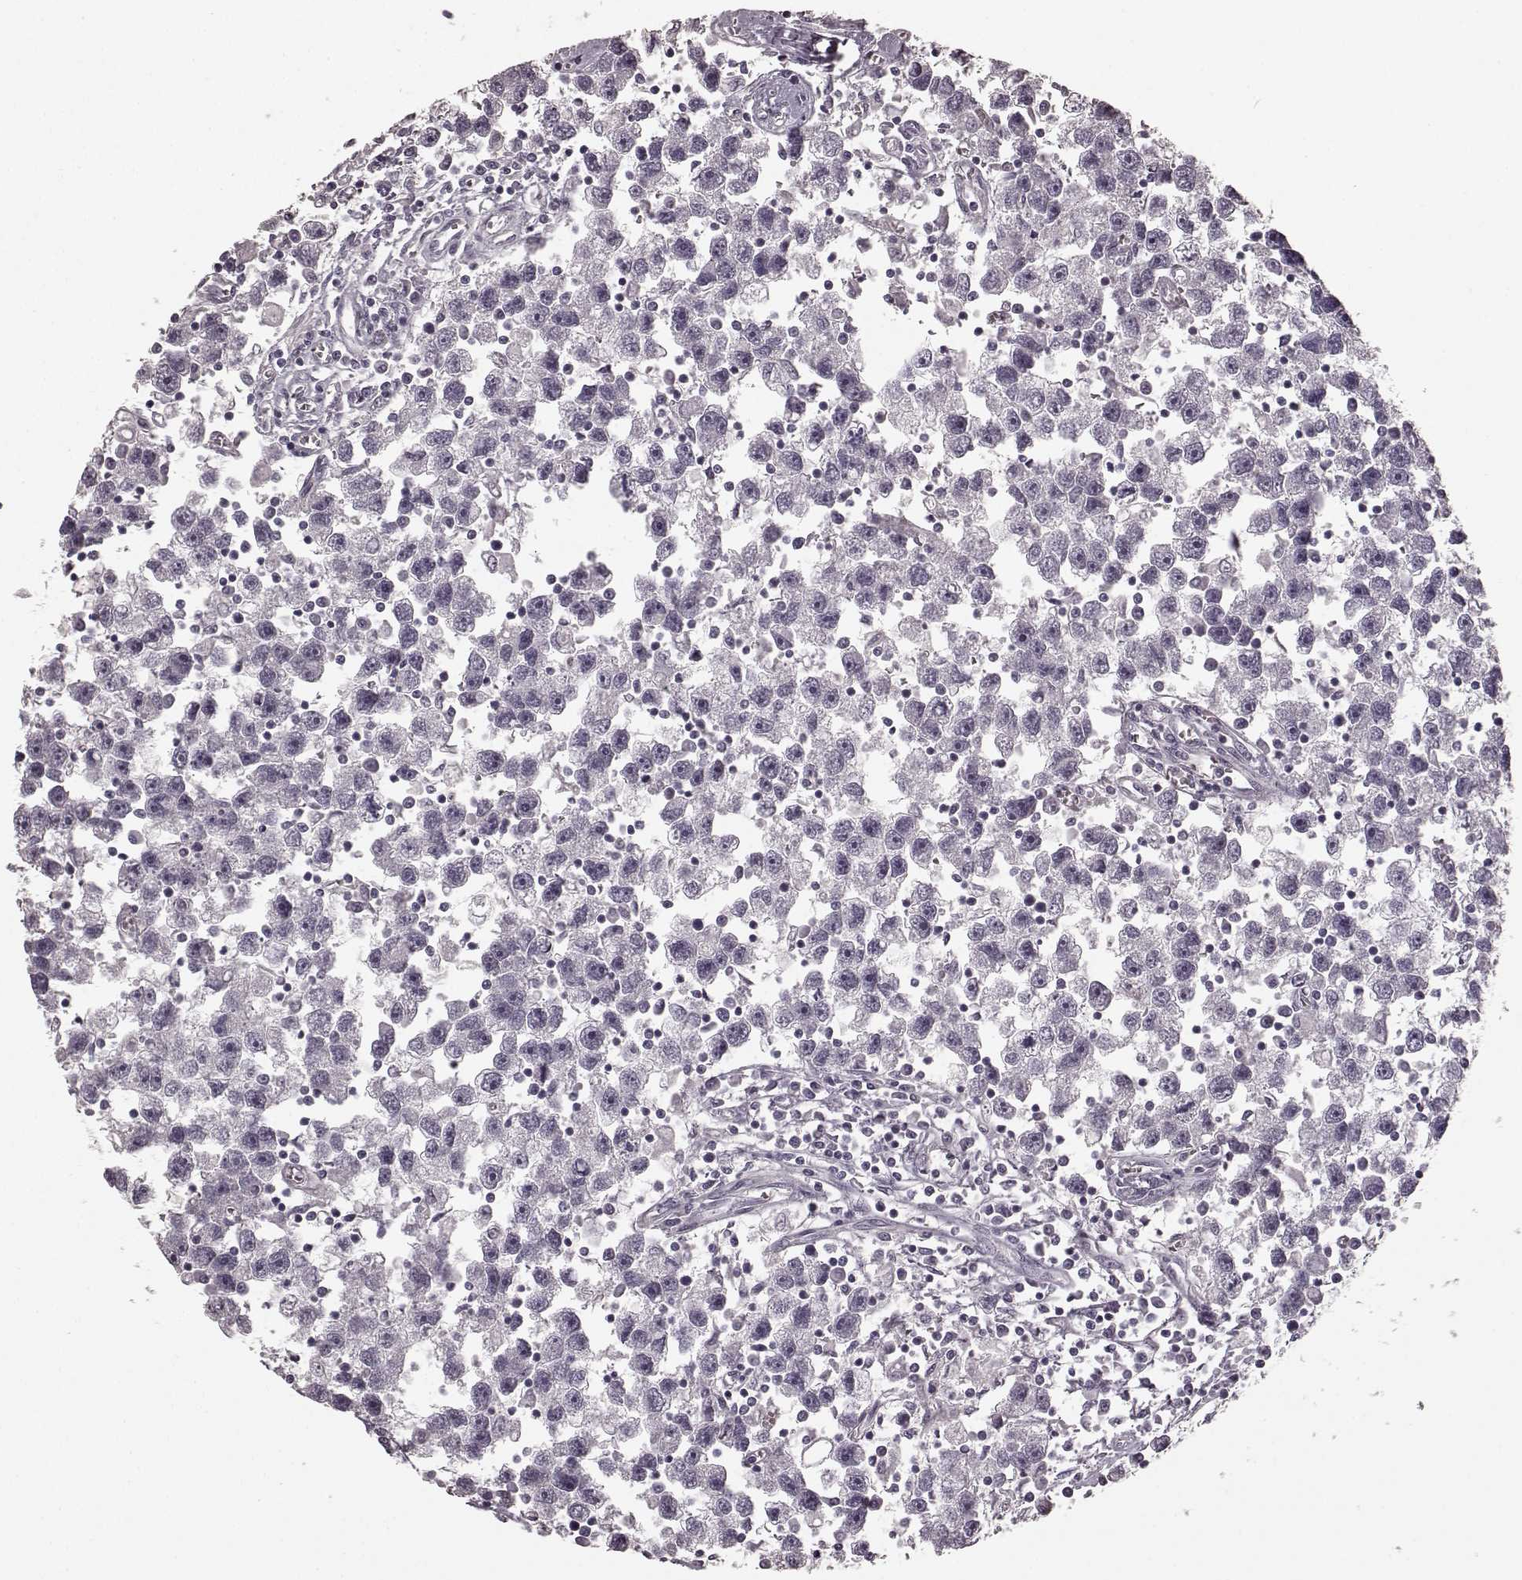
{"staining": {"intensity": "negative", "quantity": "none", "location": "none"}, "tissue": "testis cancer", "cell_type": "Tumor cells", "image_type": "cancer", "snomed": [{"axis": "morphology", "description": "Seminoma, NOS"}, {"axis": "topography", "description": "Testis"}], "caption": "Tumor cells show no significant protein staining in testis cancer (seminoma).", "gene": "PRKCE", "patient": {"sex": "male", "age": 30}}